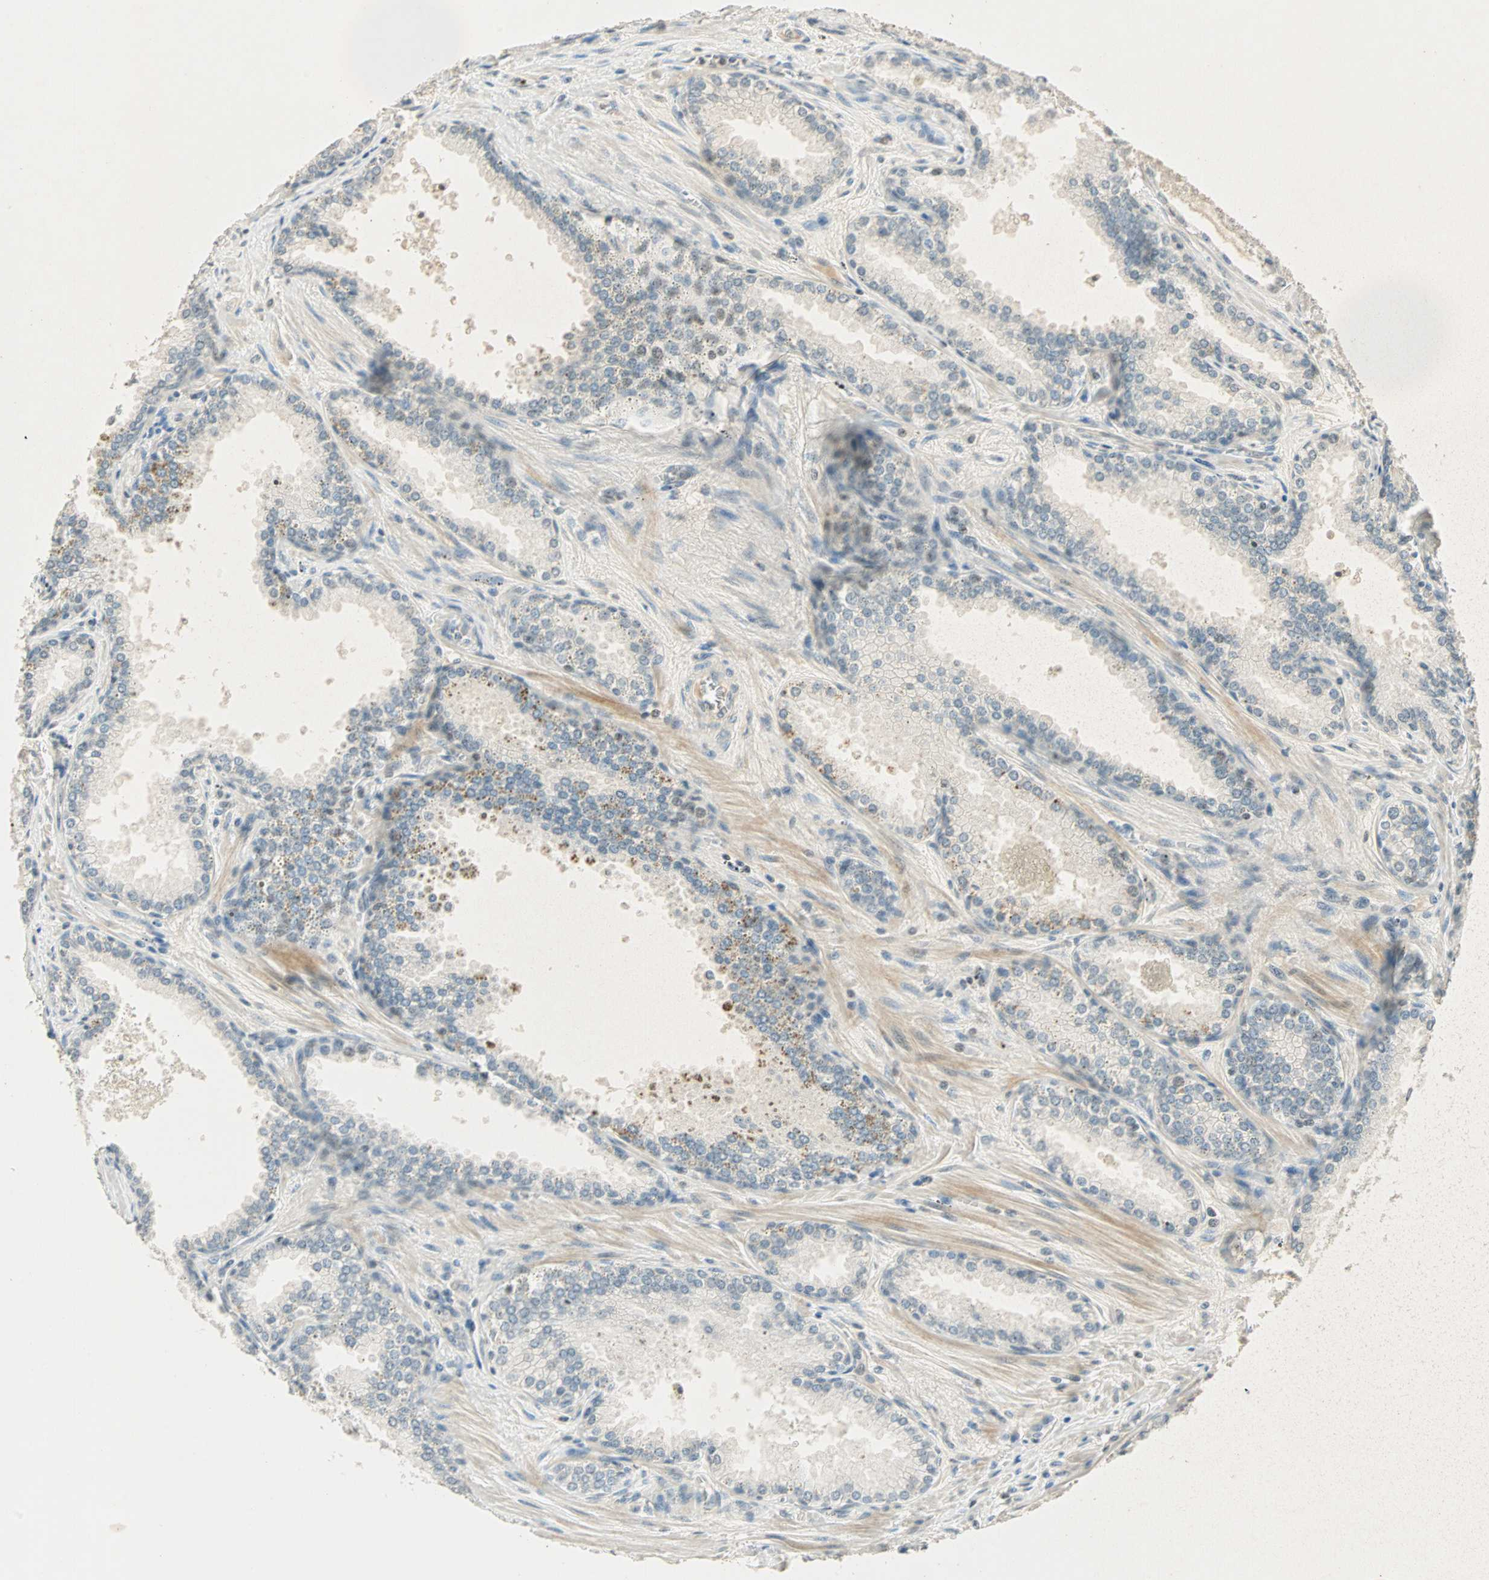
{"staining": {"intensity": "weak", "quantity": "<25%", "location": "nuclear"}, "tissue": "prostate cancer", "cell_type": "Tumor cells", "image_type": "cancer", "snomed": [{"axis": "morphology", "description": "Adenocarcinoma, Low grade"}, {"axis": "topography", "description": "Prostate"}], "caption": "A histopathology image of prostate low-grade adenocarcinoma stained for a protein demonstrates no brown staining in tumor cells.", "gene": "SMAD3", "patient": {"sex": "male", "age": 60}}